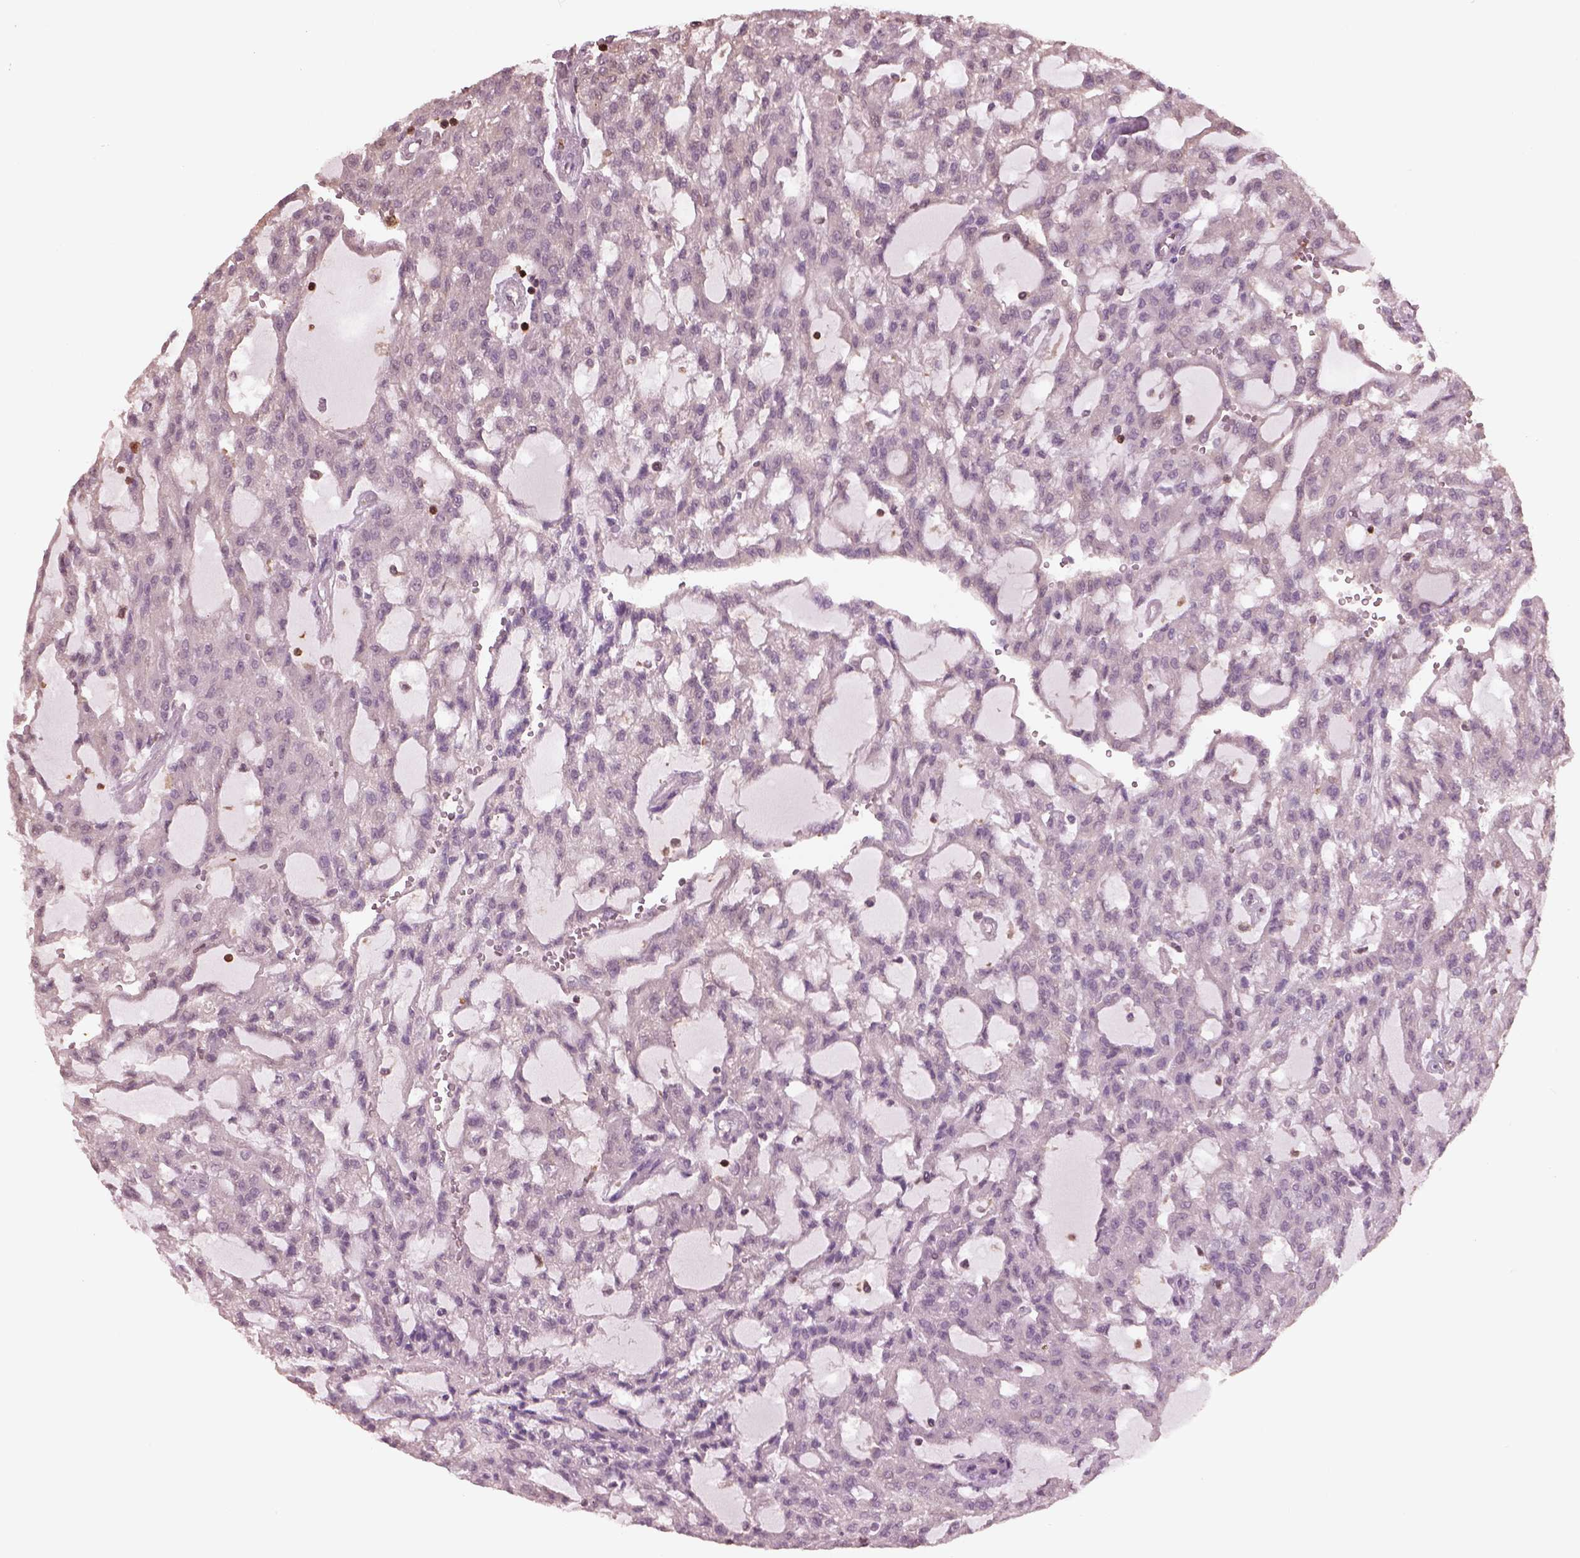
{"staining": {"intensity": "negative", "quantity": "none", "location": "none"}, "tissue": "renal cancer", "cell_type": "Tumor cells", "image_type": "cancer", "snomed": [{"axis": "morphology", "description": "Adenocarcinoma, NOS"}, {"axis": "topography", "description": "Kidney"}], "caption": "Tumor cells show no significant protein expression in adenocarcinoma (renal).", "gene": "IL31RA", "patient": {"sex": "male", "age": 63}}